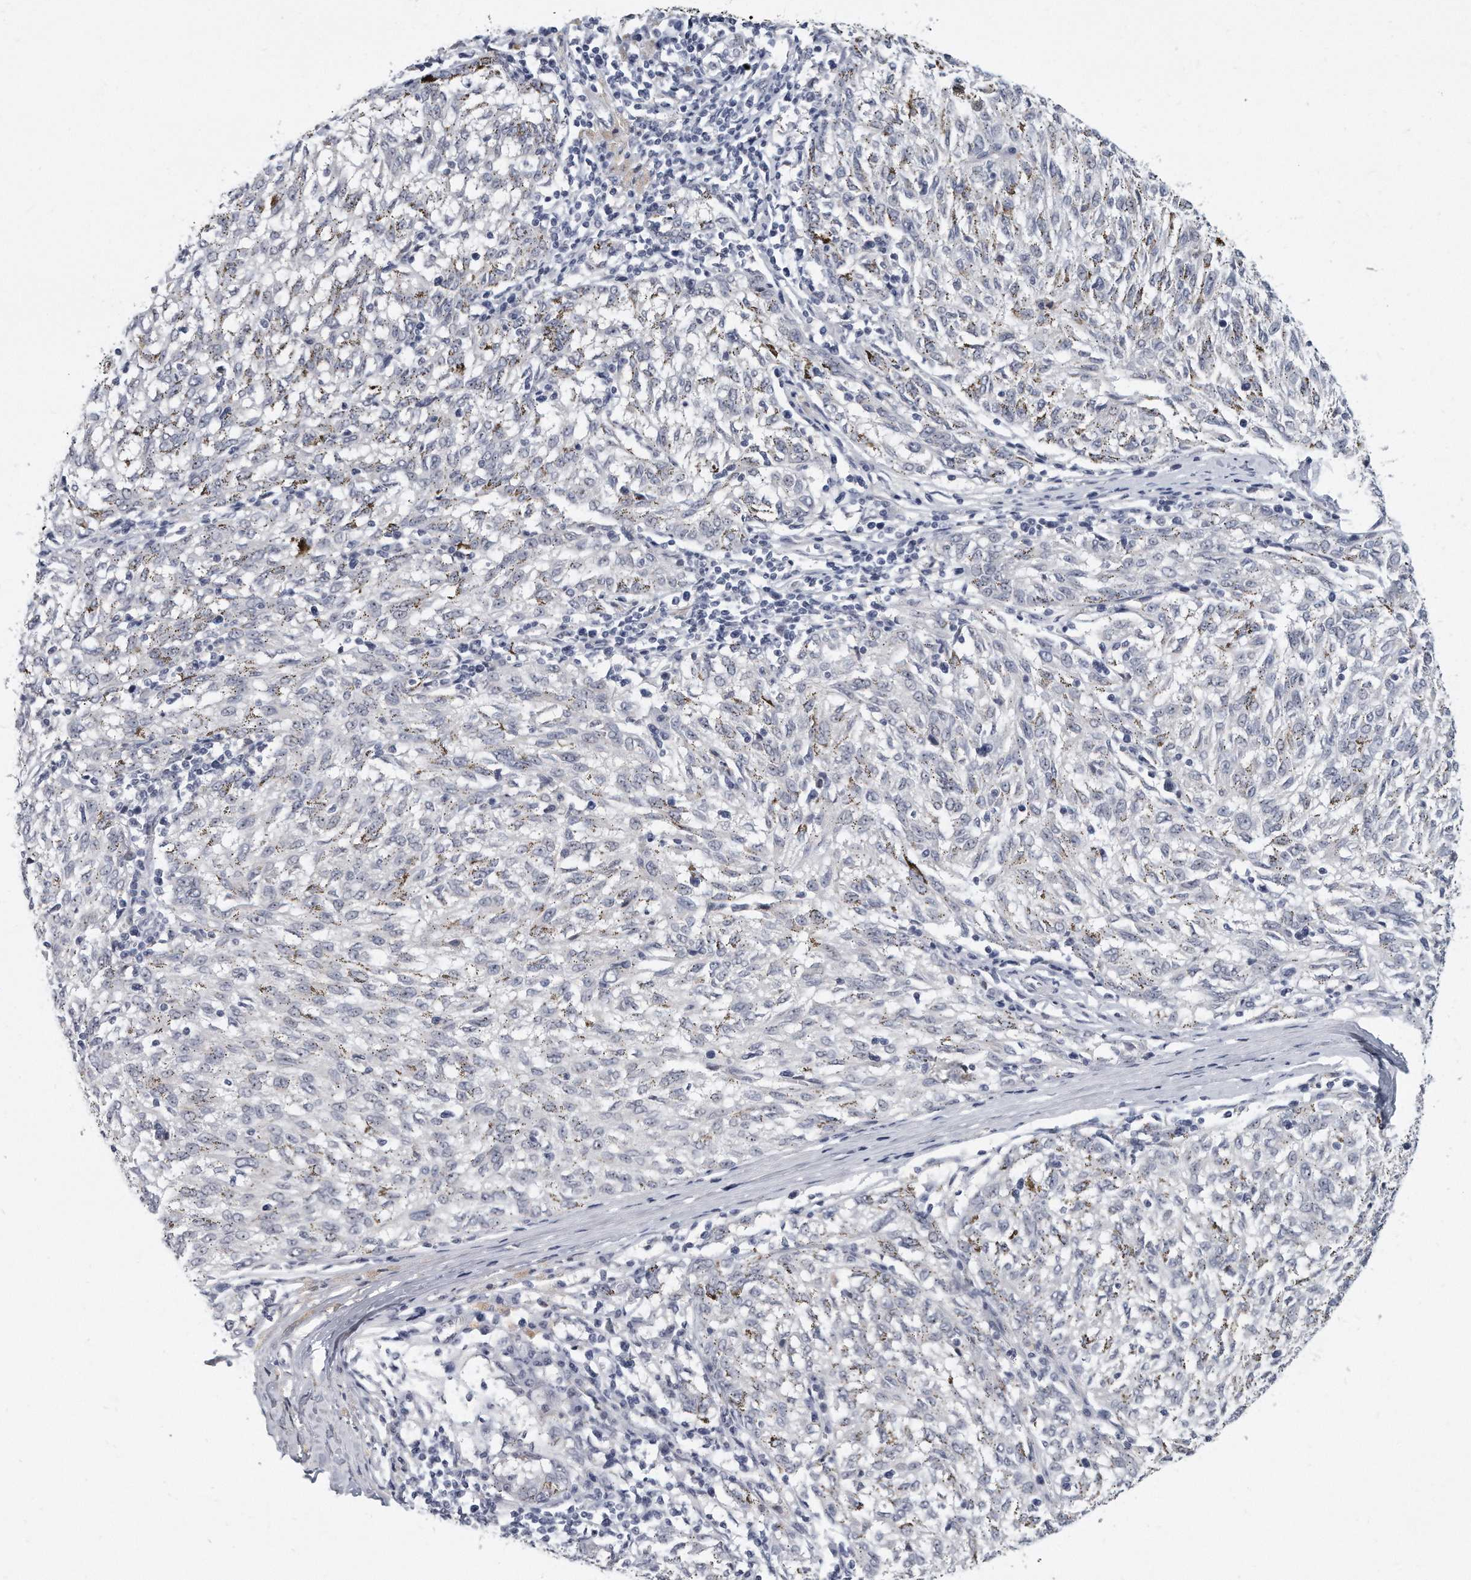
{"staining": {"intensity": "negative", "quantity": "none", "location": "none"}, "tissue": "melanoma", "cell_type": "Tumor cells", "image_type": "cancer", "snomed": [{"axis": "morphology", "description": "Malignant melanoma, NOS"}, {"axis": "topography", "description": "Skin"}], "caption": "An image of human melanoma is negative for staining in tumor cells.", "gene": "TFCP2L1", "patient": {"sex": "female", "age": 72}}